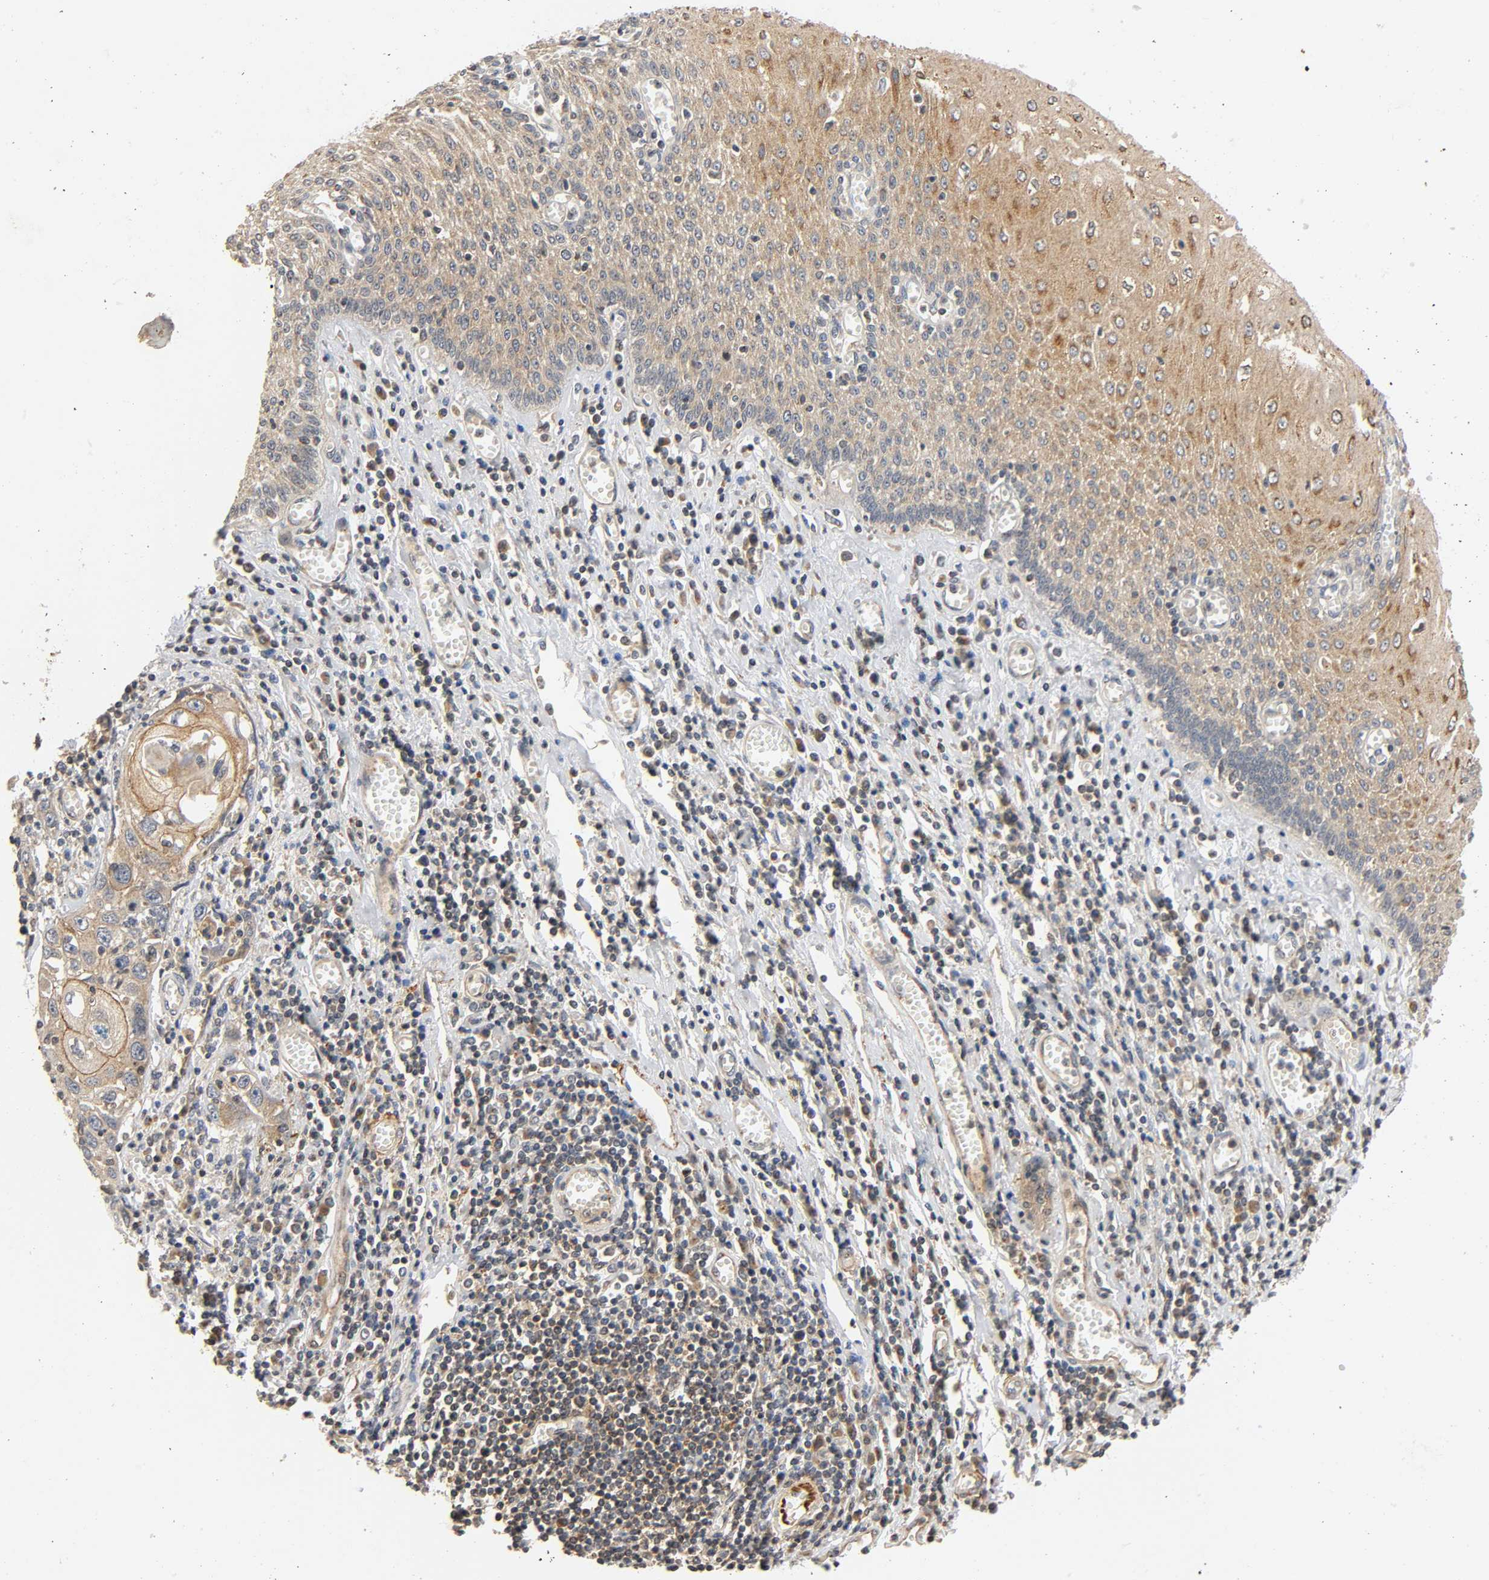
{"staining": {"intensity": "moderate", "quantity": ">75%", "location": "cytoplasmic/membranous"}, "tissue": "esophagus", "cell_type": "Squamous epithelial cells", "image_type": "normal", "snomed": [{"axis": "morphology", "description": "Normal tissue, NOS"}, {"axis": "morphology", "description": "Squamous cell carcinoma, NOS"}, {"axis": "topography", "description": "Esophagus"}], "caption": "Immunohistochemistry (IHC) of unremarkable human esophagus shows medium levels of moderate cytoplasmic/membranous positivity in approximately >75% of squamous epithelial cells. (DAB (3,3'-diaminobenzidine) IHC, brown staining for protein, blue staining for nuclei).", "gene": "IKBKB", "patient": {"sex": "male", "age": 65}}